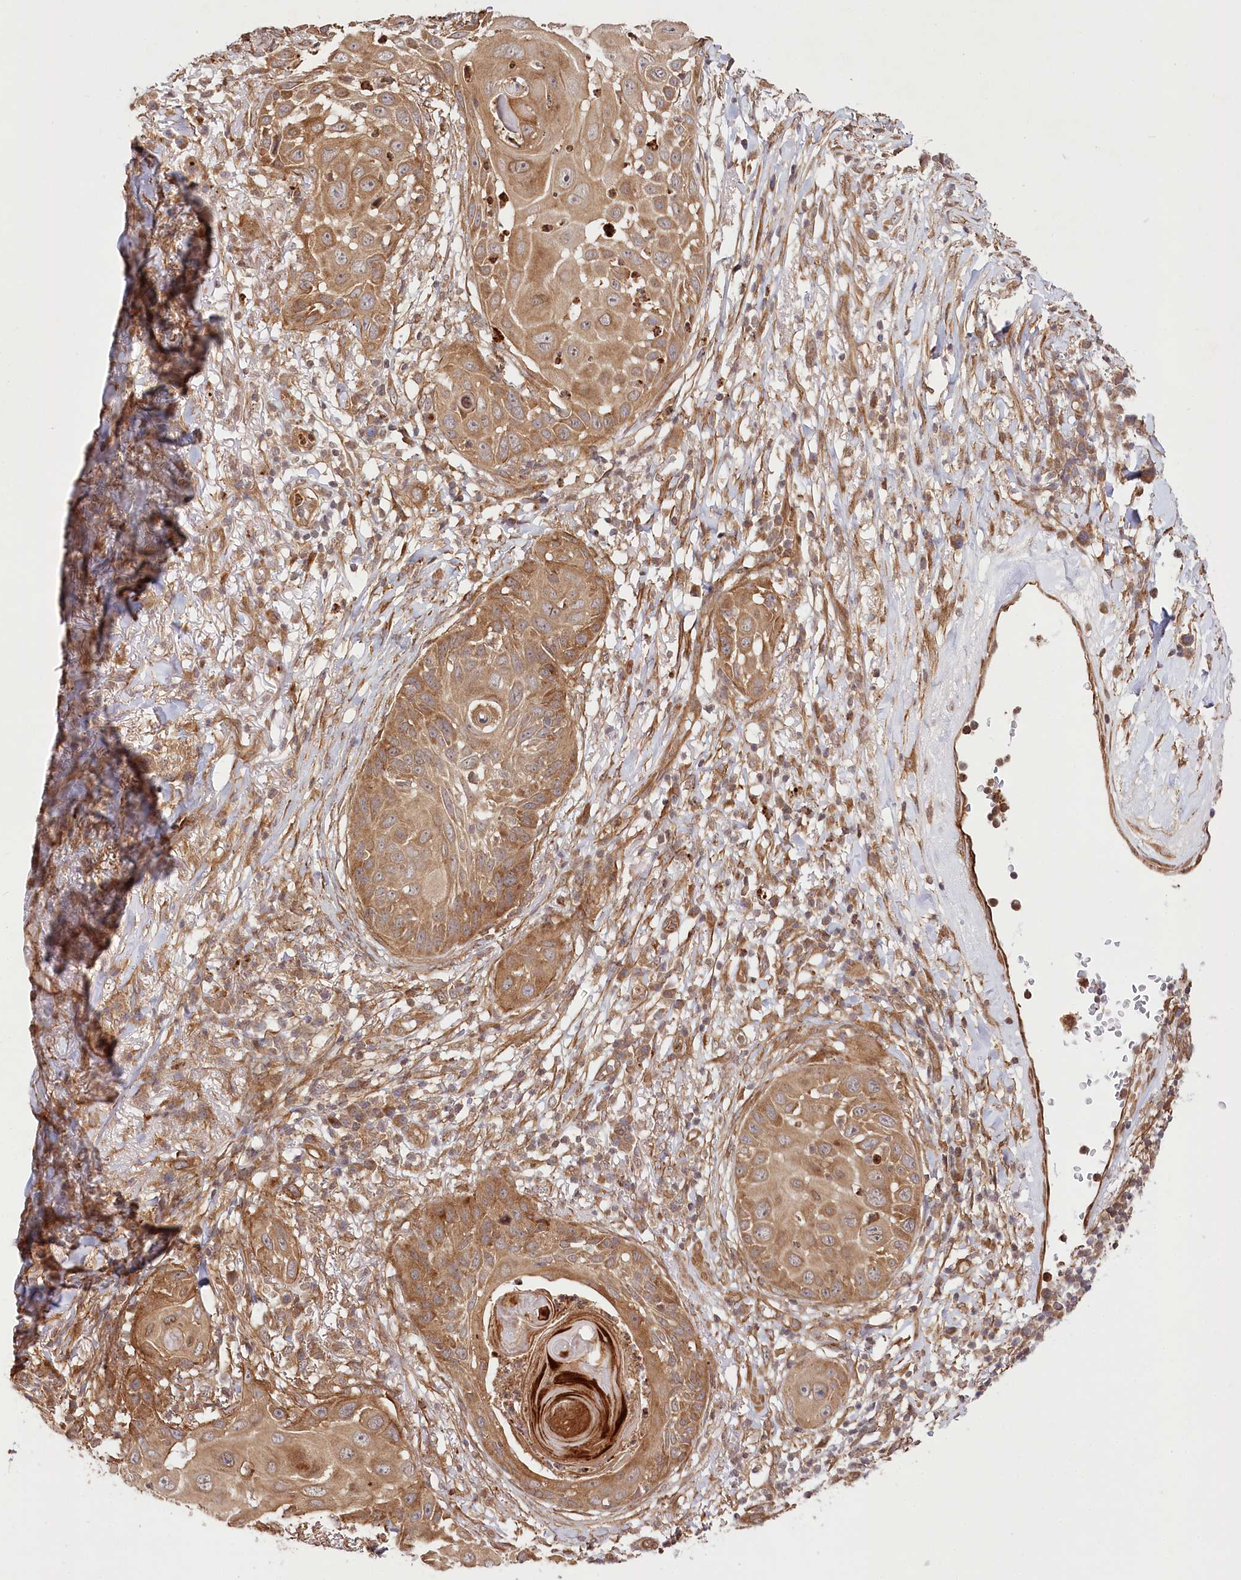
{"staining": {"intensity": "moderate", "quantity": ">75%", "location": "cytoplasmic/membranous"}, "tissue": "skin cancer", "cell_type": "Tumor cells", "image_type": "cancer", "snomed": [{"axis": "morphology", "description": "Squamous cell carcinoma, NOS"}, {"axis": "topography", "description": "Skin"}], "caption": "Human skin cancer (squamous cell carcinoma) stained with a brown dye reveals moderate cytoplasmic/membranous positive staining in approximately >75% of tumor cells.", "gene": "CEP70", "patient": {"sex": "female", "age": 44}}